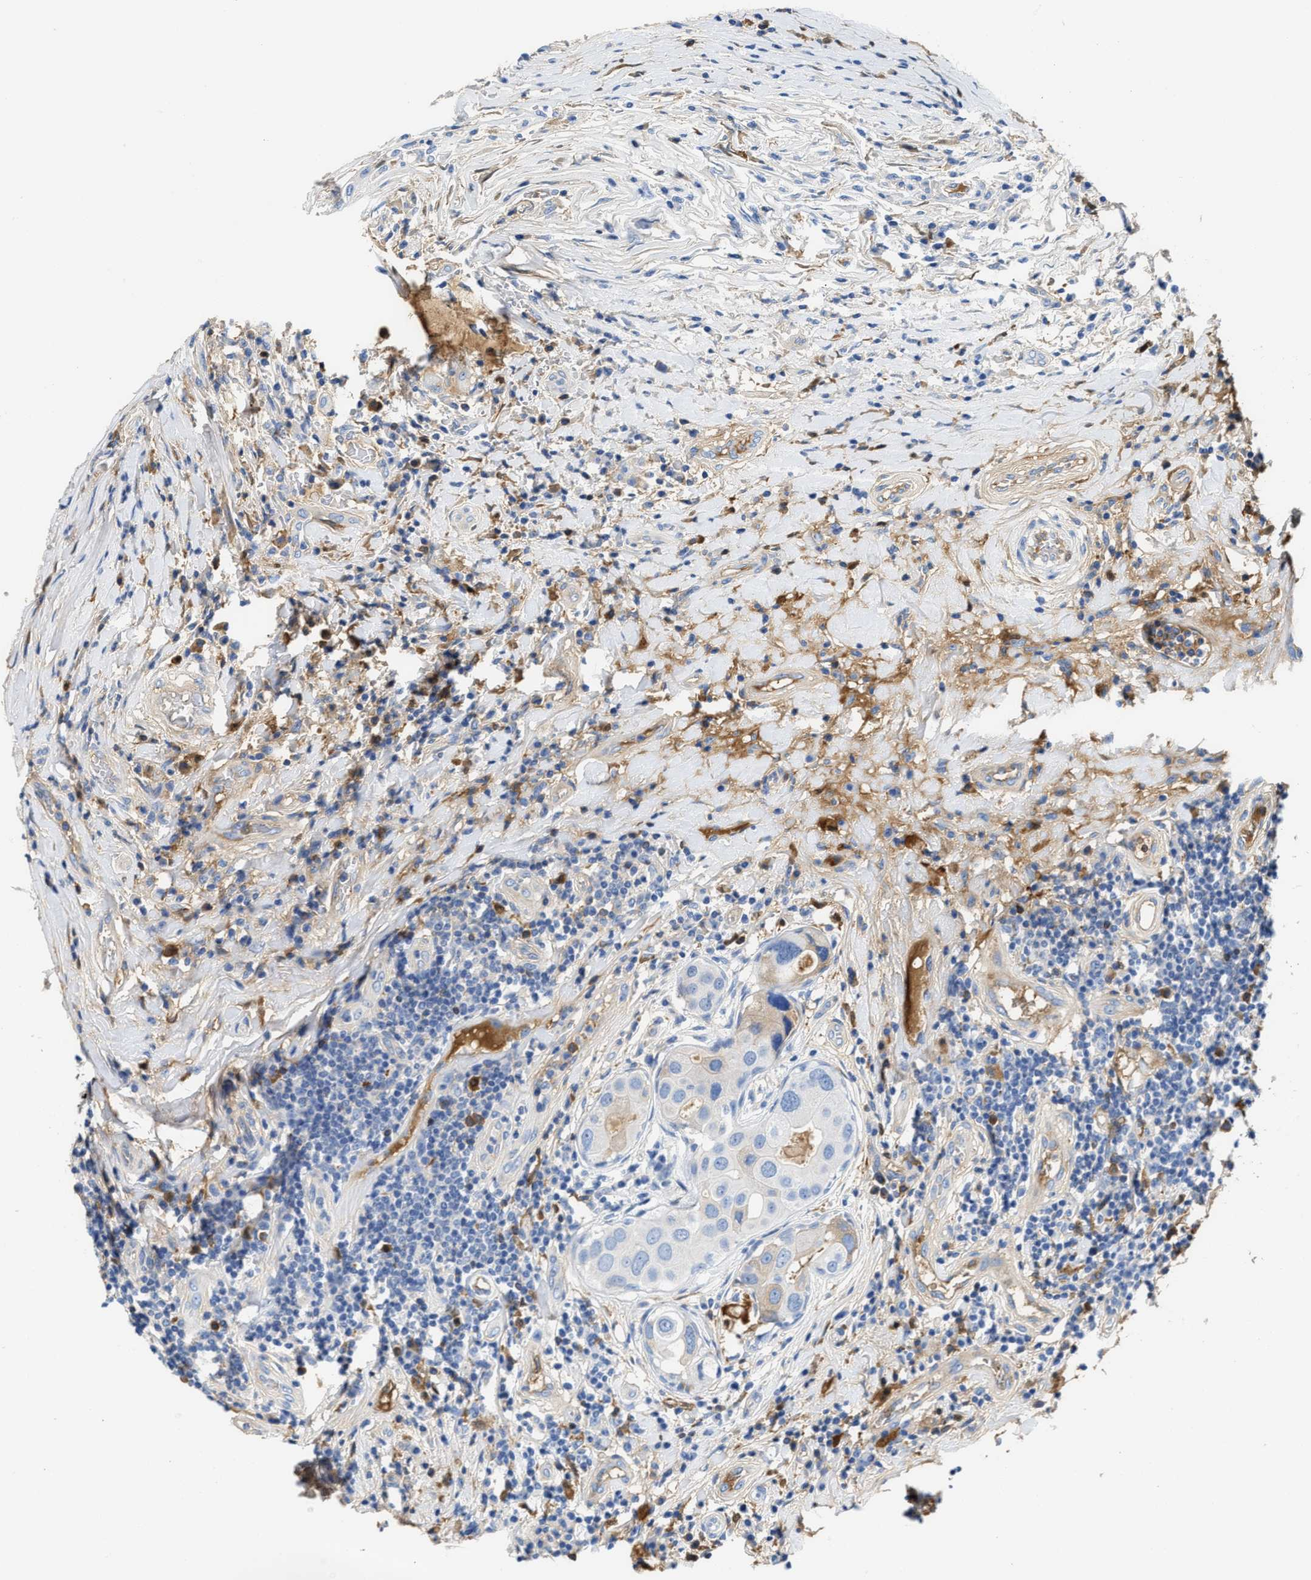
{"staining": {"intensity": "moderate", "quantity": "<25%", "location": "cytoplasmic/membranous"}, "tissue": "breast cancer", "cell_type": "Tumor cells", "image_type": "cancer", "snomed": [{"axis": "morphology", "description": "Duct carcinoma"}, {"axis": "topography", "description": "Breast"}], "caption": "Invasive ductal carcinoma (breast) tissue shows moderate cytoplasmic/membranous staining in approximately <25% of tumor cells", "gene": "GC", "patient": {"sex": "female", "age": 27}}